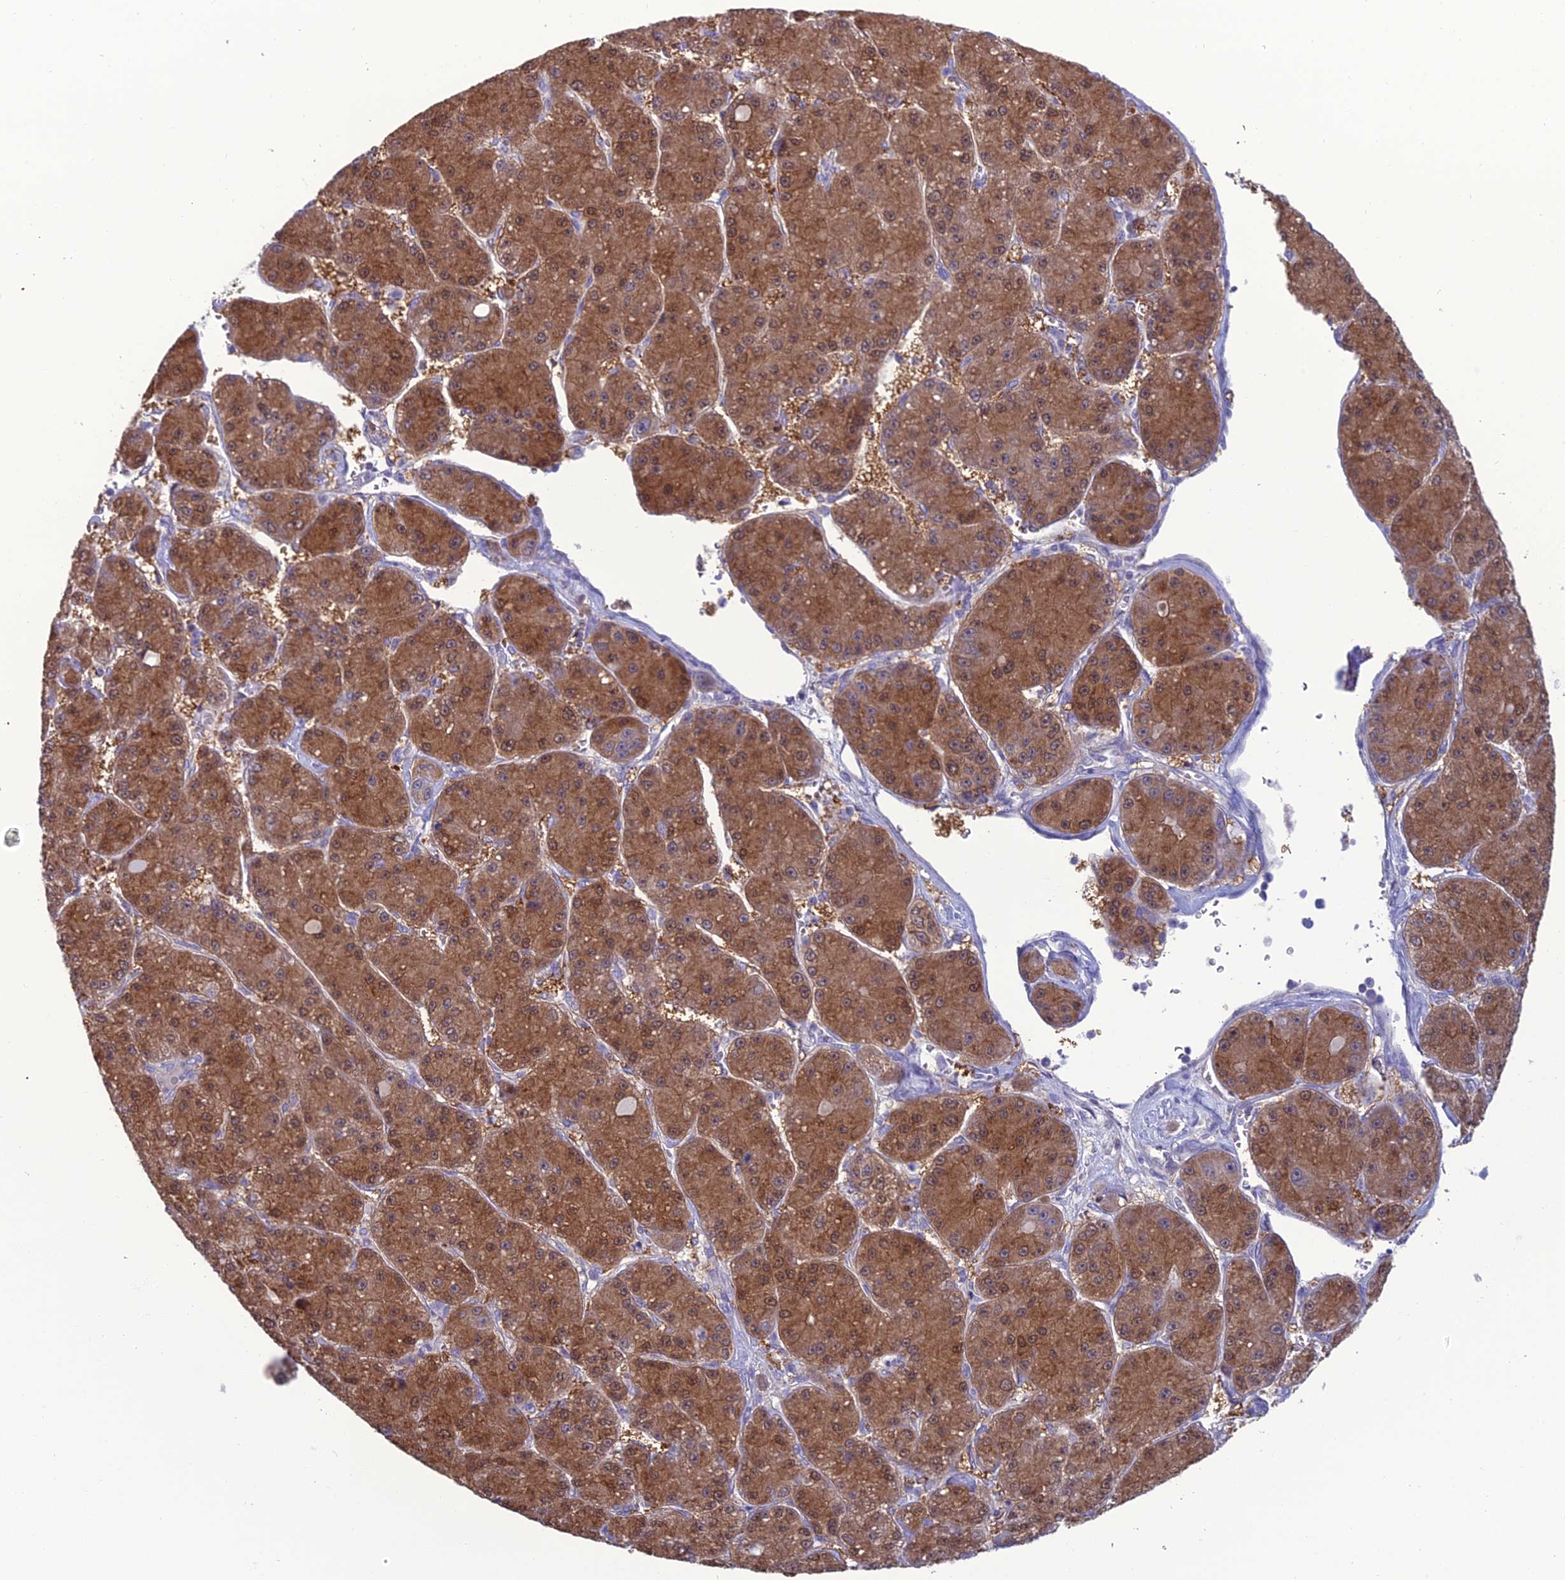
{"staining": {"intensity": "moderate", "quantity": ">75%", "location": "cytoplasmic/membranous,nuclear"}, "tissue": "liver cancer", "cell_type": "Tumor cells", "image_type": "cancer", "snomed": [{"axis": "morphology", "description": "Carcinoma, Hepatocellular, NOS"}, {"axis": "topography", "description": "Liver"}], "caption": "A brown stain highlights moderate cytoplasmic/membranous and nuclear staining of a protein in human hepatocellular carcinoma (liver) tumor cells. (Stains: DAB (3,3'-diaminobenzidine) in brown, nuclei in blue, Microscopy: brightfield microscopy at high magnification).", "gene": "GNPNAT1", "patient": {"sex": "male", "age": 67}}